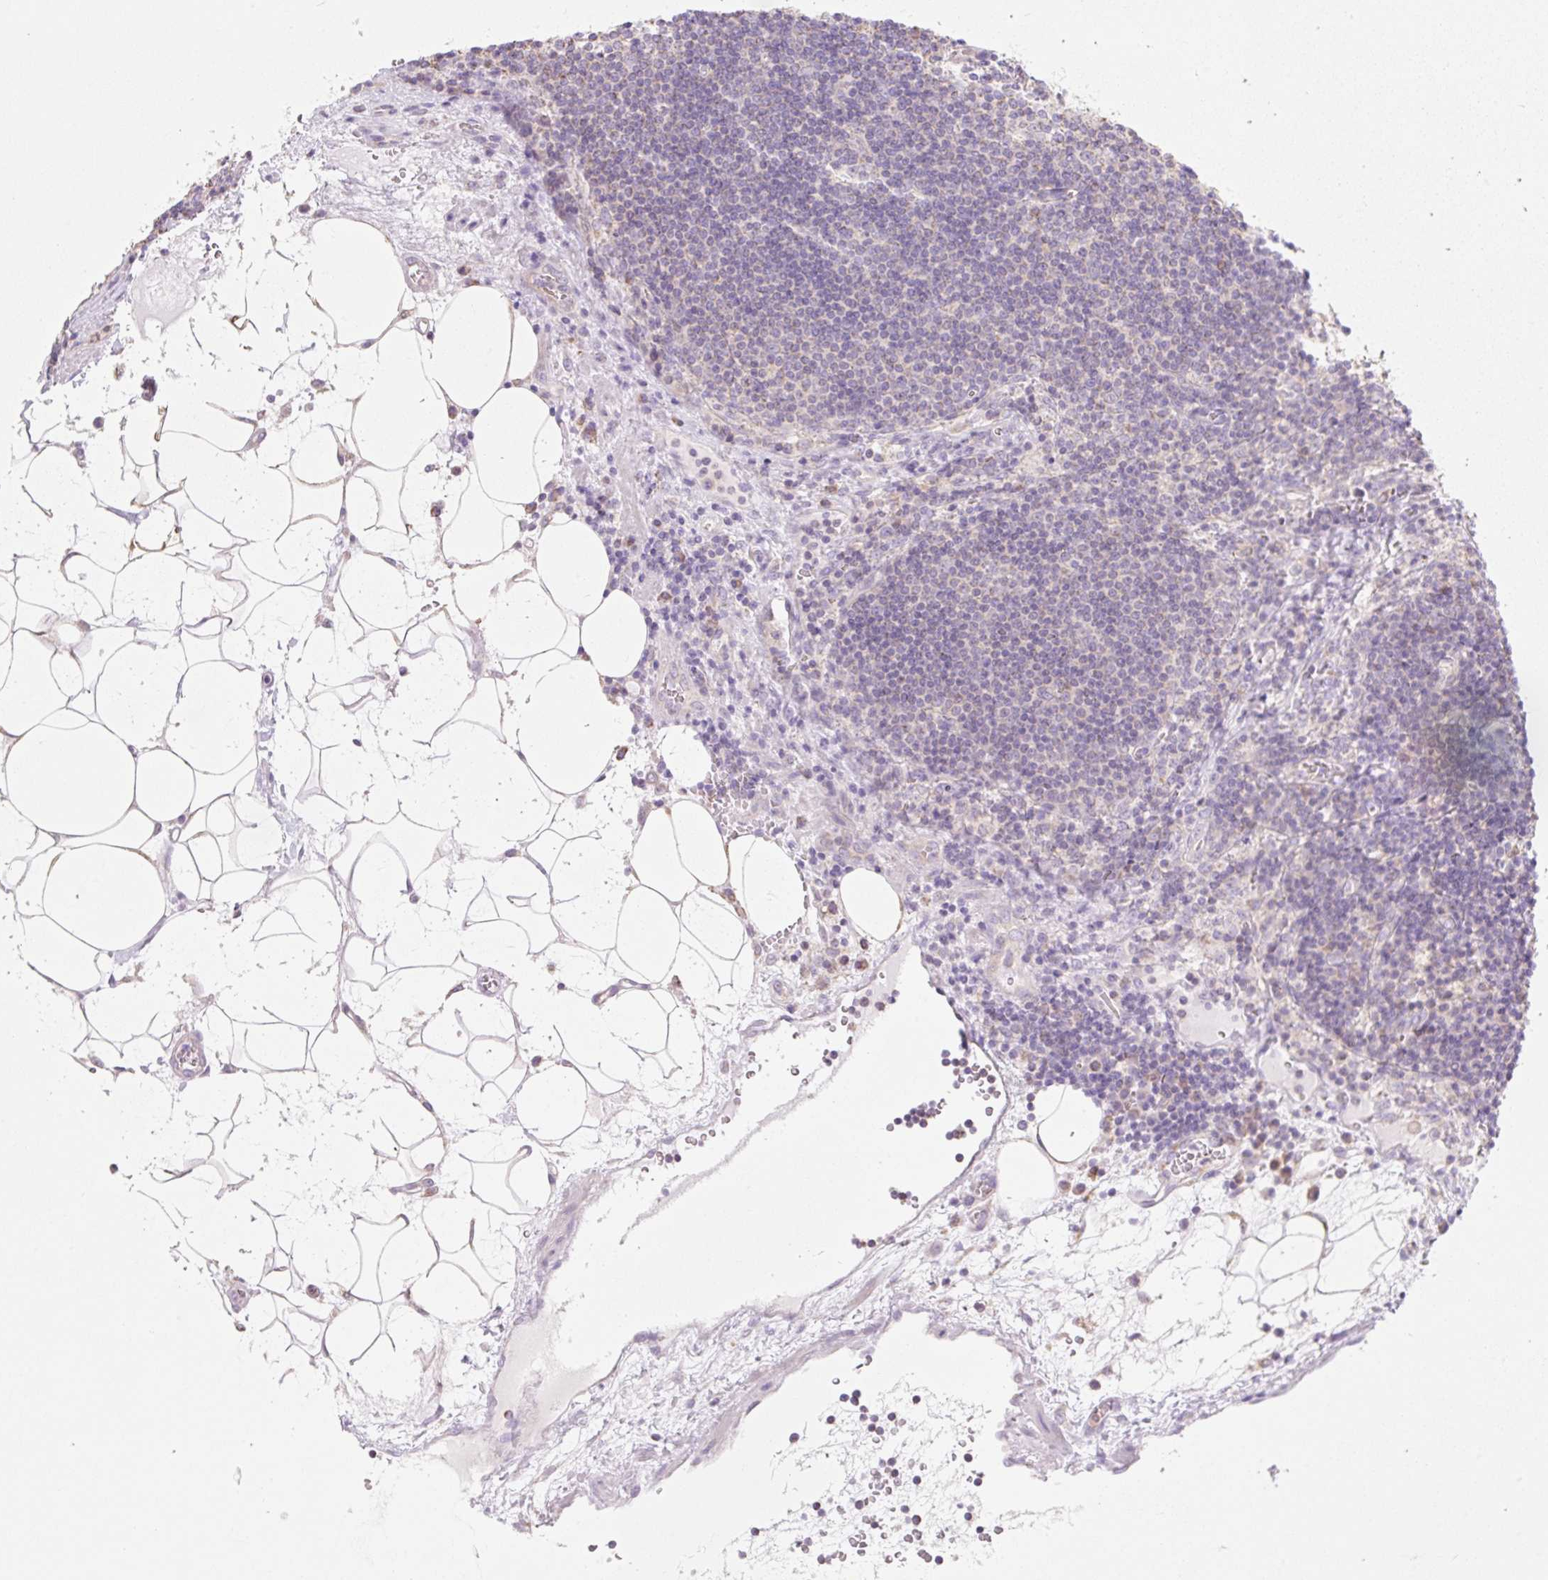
{"staining": {"intensity": "negative", "quantity": "none", "location": "none"}, "tissue": "lymph node", "cell_type": "Germinal center cells", "image_type": "normal", "snomed": [{"axis": "morphology", "description": "Normal tissue, NOS"}, {"axis": "topography", "description": "Lymph node"}], "caption": "High magnification brightfield microscopy of benign lymph node stained with DAB (3,3'-diaminobenzidine) (brown) and counterstained with hematoxylin (blue): germinal center cells show no significant staining. (DAB (3,3'-diaminobenzidine) immunohistochemistry (IHC), high magnification).", "gene": "DHX35", "patient": {"sex": "male", "age": 58}}